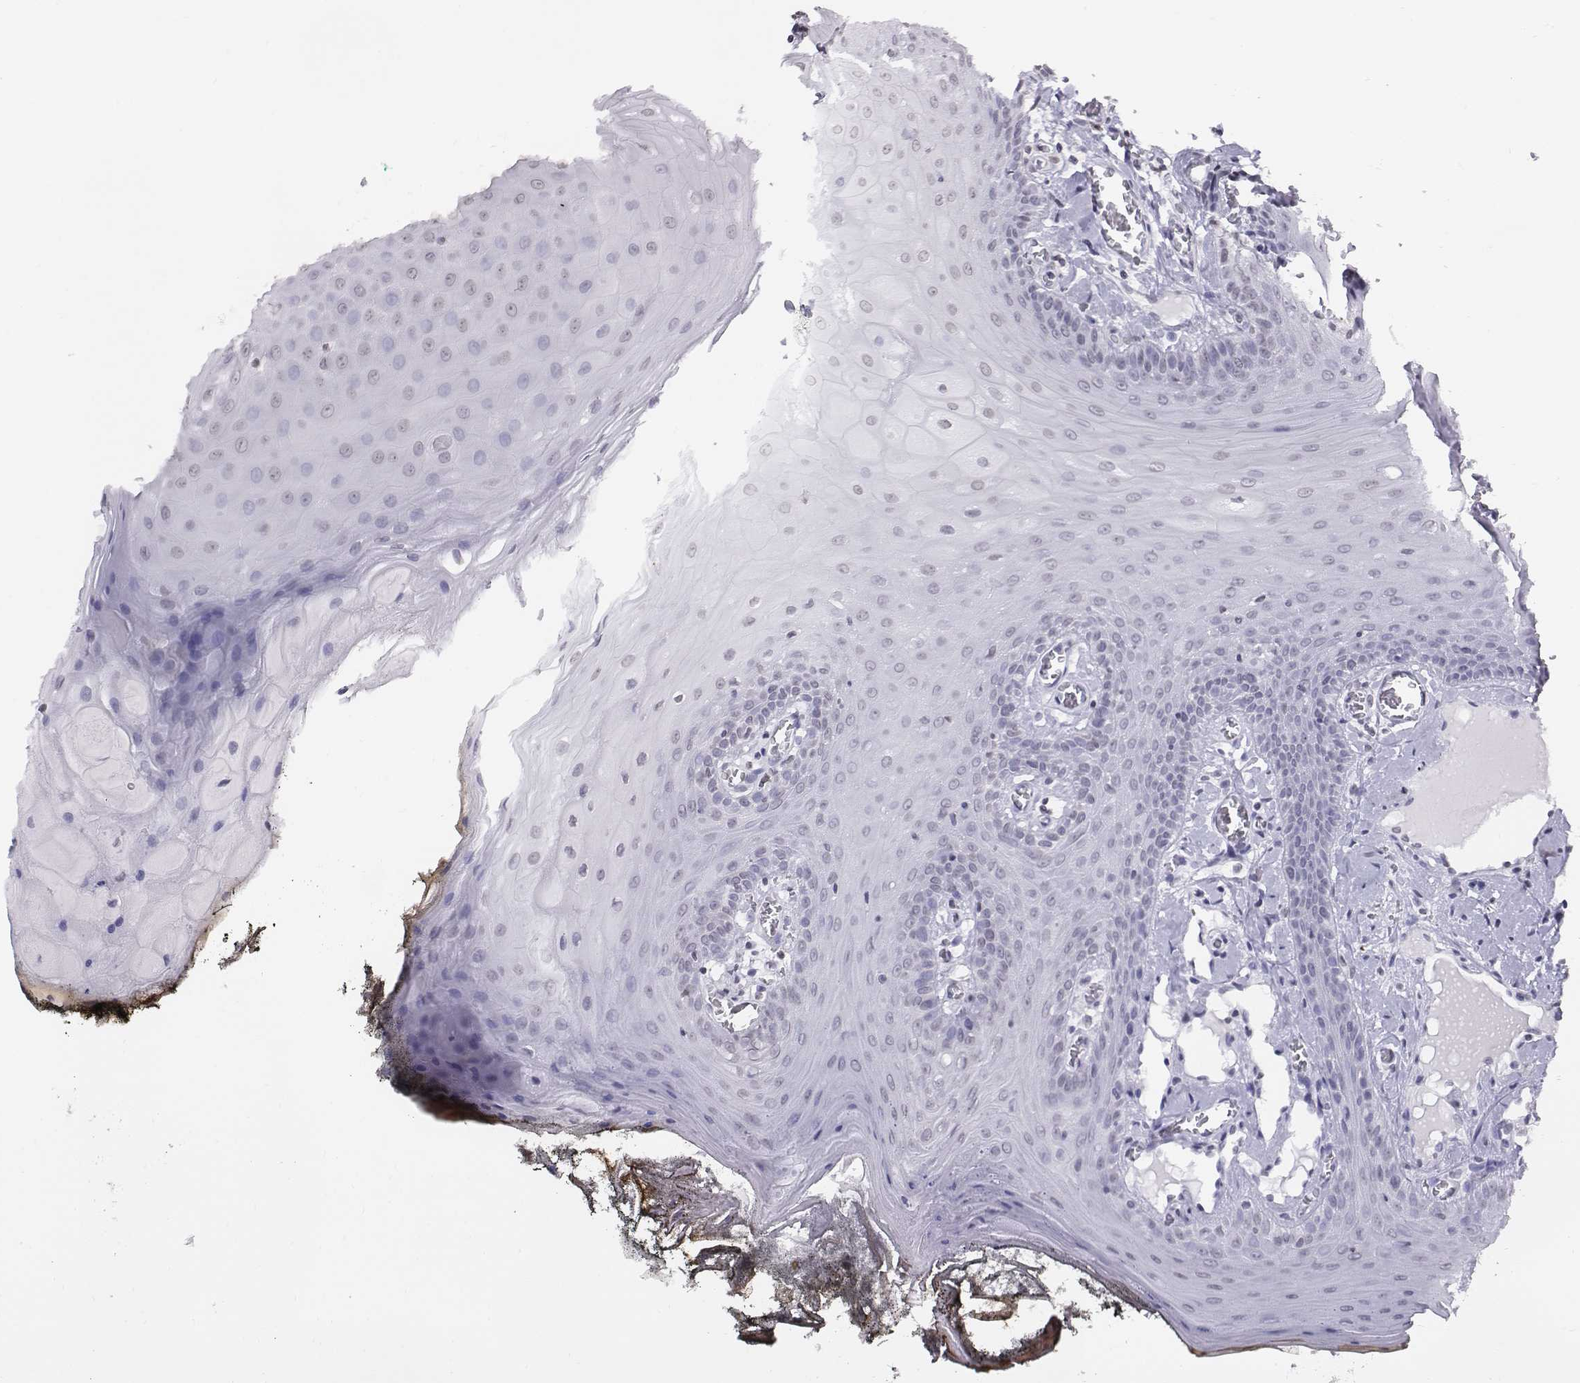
{"staining": {"intensity": "negative", "quantity": "none", "location": "none"}, "tissue": "oral mucosa", "cell_type": "Squamous epithelial cells", "image_type": "normal", "snomed": [{"axis": "morphology", "description": "Normal tissue, NOS"}, {"axis": "topography", "description": "Oral tissue"}], "caption": "Squamous epithelial cells are negative for protein expression in normal human oral mucosa. Brightfield microscopy of immunohistochemistry stained with DAB (brown) and hematoxylin (blue), captured at high magnification.", "gene": "BARHL1", "patient": {"sex": "male", "age": 9}}